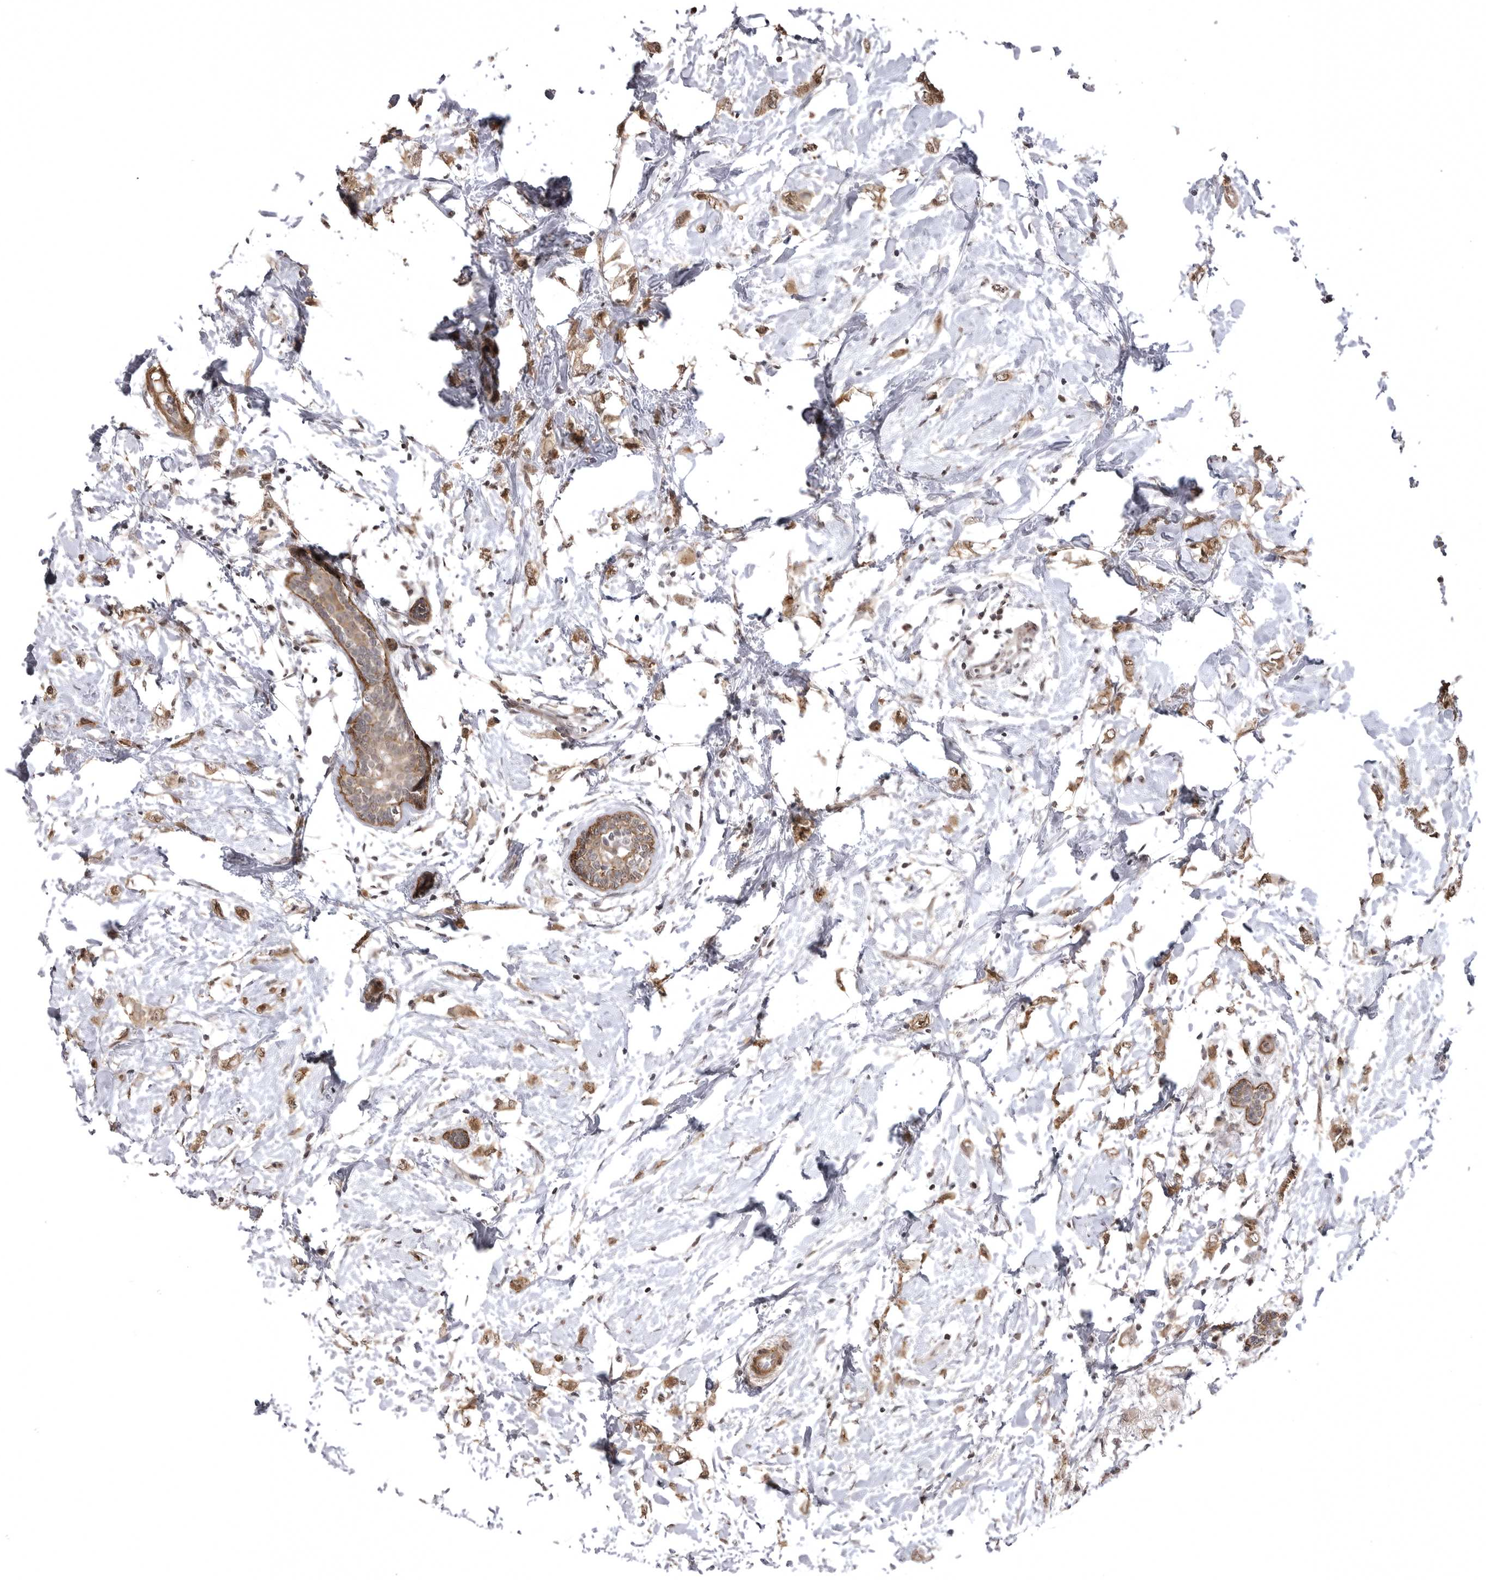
{"staining": {"intensity": "moderate", "quantity": ">75%", "location": "cytoplasmic/membranous,nuclear"}, "tissue": "breast cancer", "cell_type": "Tumor cells", "image_type": "cancer", "snomed": [{"axis": "morphology", "description": "Normal tissue, NOS"}, {"axis": "morphology", "description": "Lobular carcinoma"}, {"axis": "topography", "description": "Breast"}], "caption": "A micrograph of breast cancer stained for a protein displays moderate cytoplasmic/membranous and nuclear brown staining in tumor cells.", "gene": "SORBS1", "patient": {"sex": "female", "age": 47}}